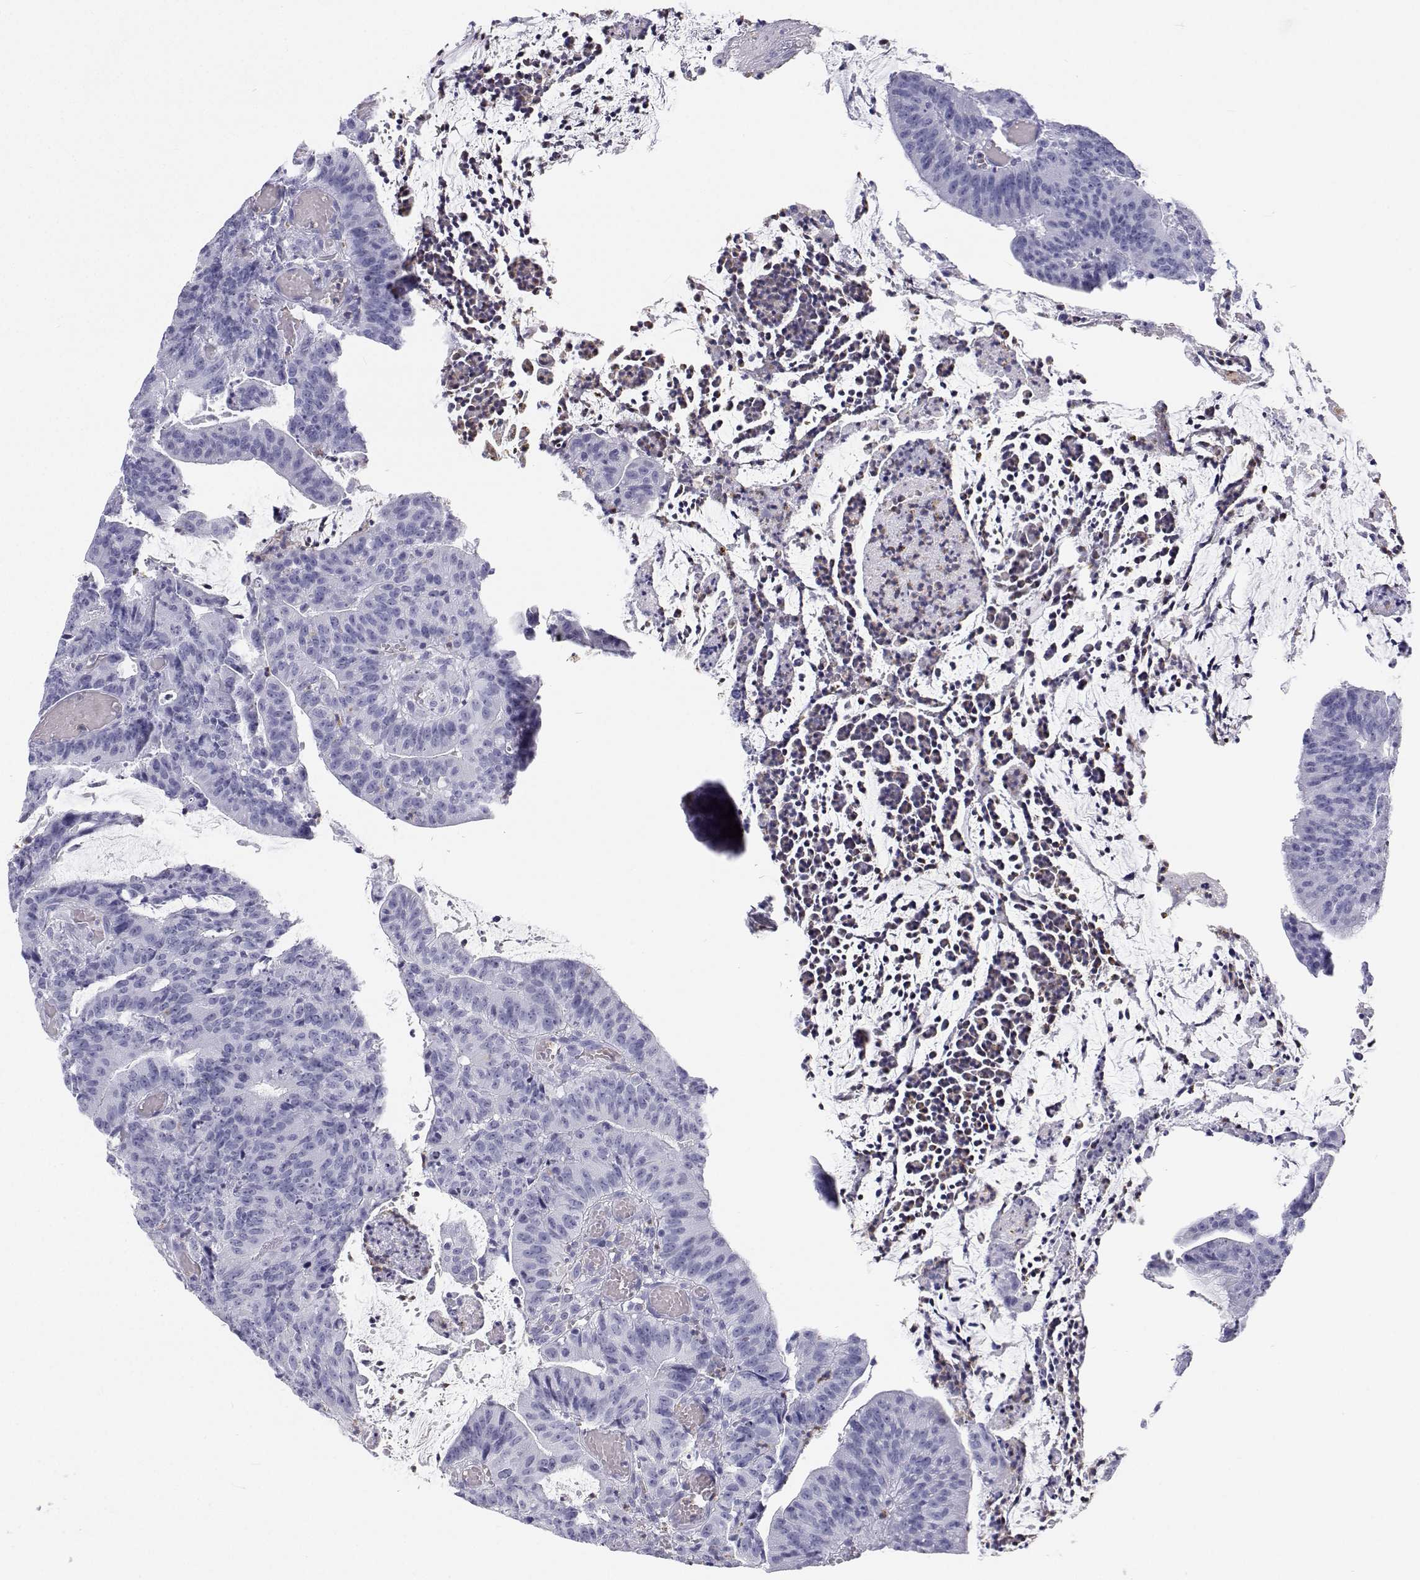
{"staining": {"intensity": "negative", "quantity": "none", "location": "none"}, "tissue": "colorectal cancer", "cell_type": "Tumor cells", "image_type": "cancer", "snomed": [{"axis": "morphology", "description": "Adenocarcinoma, NOS"}, {"axis": "topography", "description": "Colon"}], "caption": "This is a micrograph of immunohistochemistry staining of colorectal cancer (adenocarcinoma), which shows no positivity in tumor cells.", "gene": "SFTPB", "patient": {"sex": "female", "age": 78}}